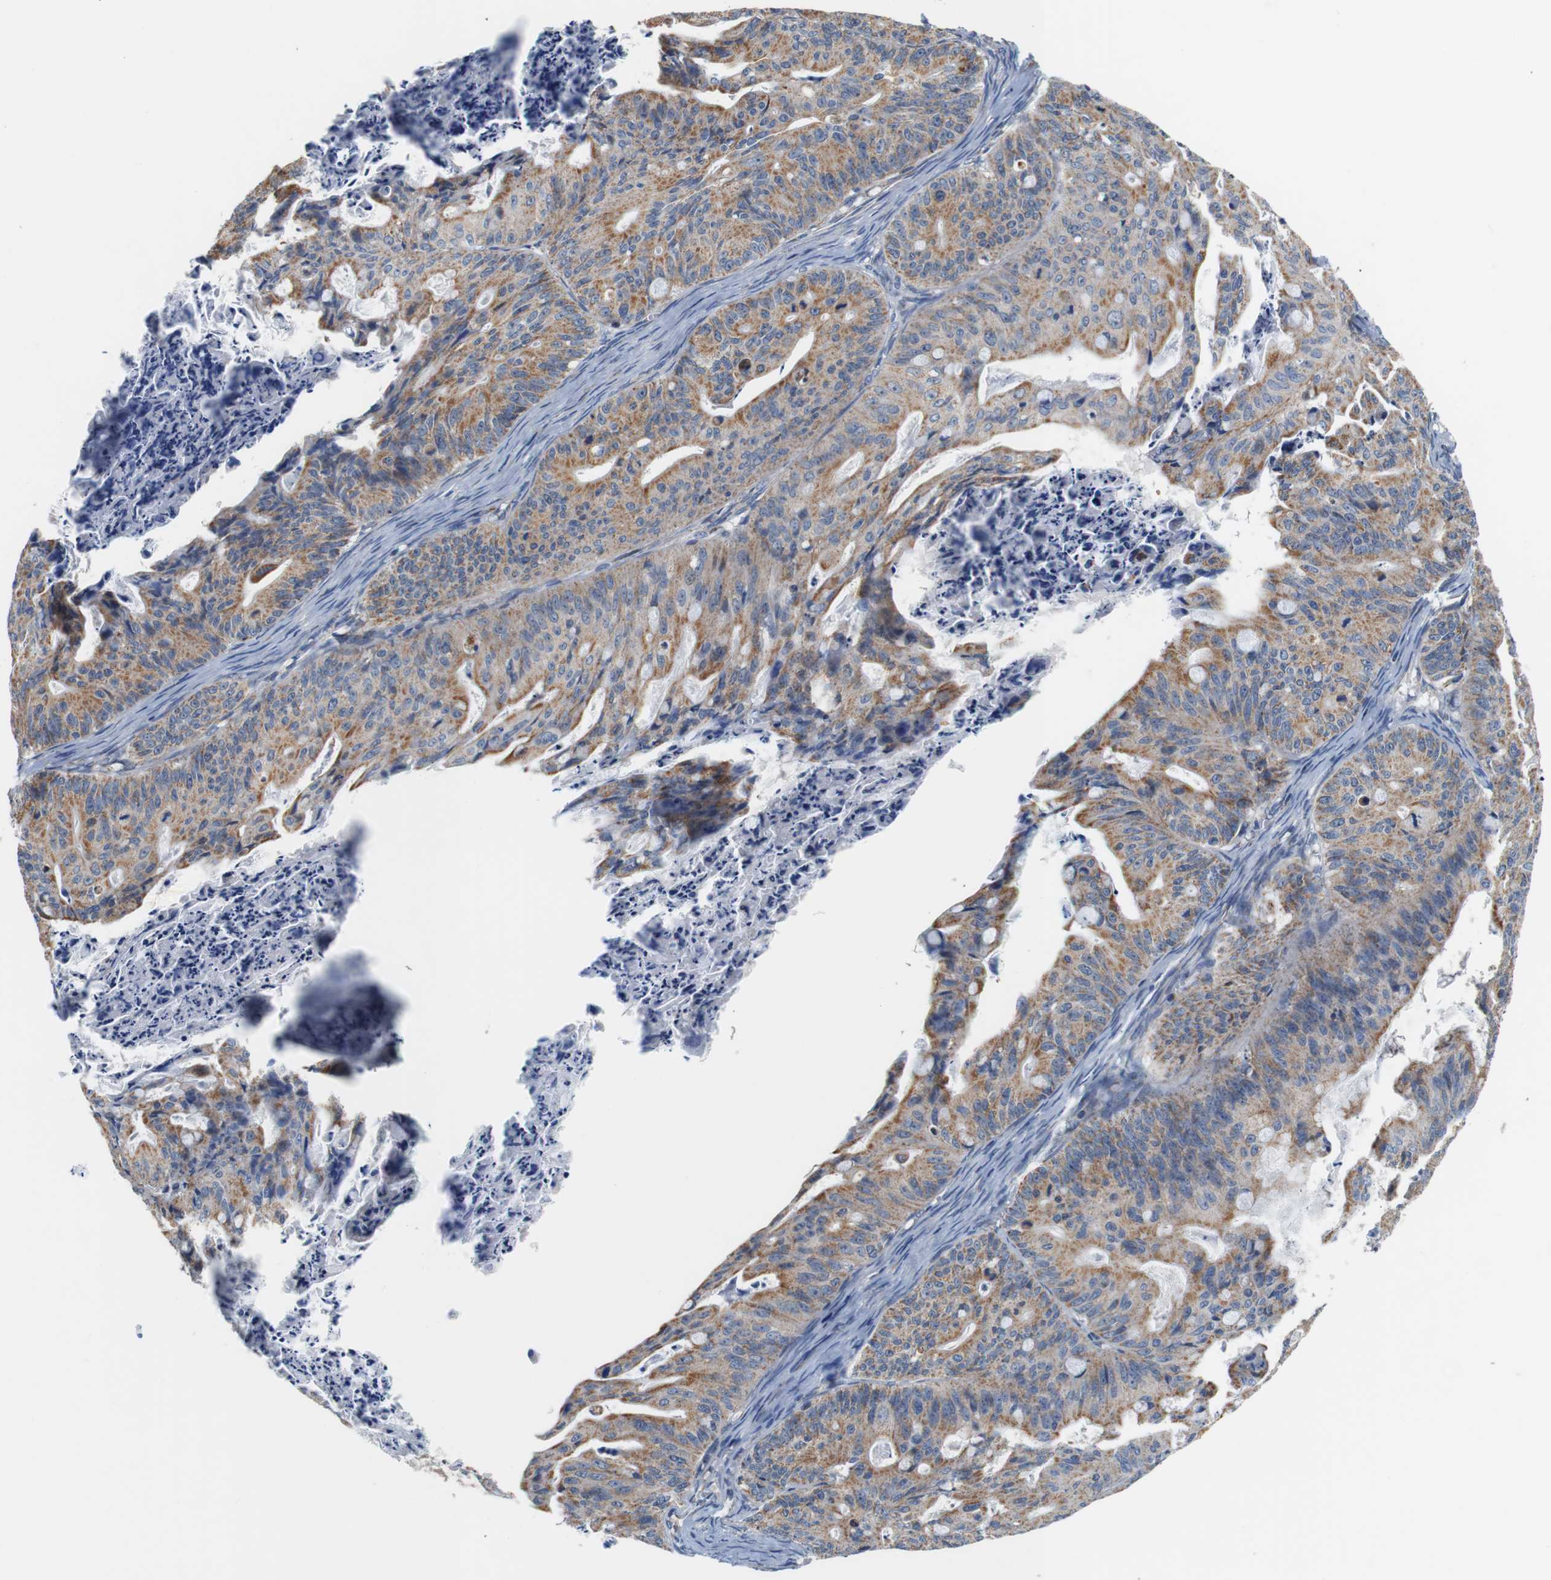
{"staining": {"intensity": "moderate", "quantity": ">75%", "location": "cytoplasmic/membranous"}, "tissue": "ovarian cancer", "cell_type": "Tumor cells", "image_type": "cancer", "snomed": [{"axis": "morphology", "description": "Cystadenocarcinoma, mucinous, NOS"}, {"axis": "topography", "description": "Ovary"}], "caption": "This micrograph demonstrates IHC staining of mucinous cystadenocarcinoma (ovarian), with medium moderate cytoplasmic/membranous positivity in approximately >75% of tumor cells.", "gene": "LRP4", "patient": {"sex": "female", "age": 37}}